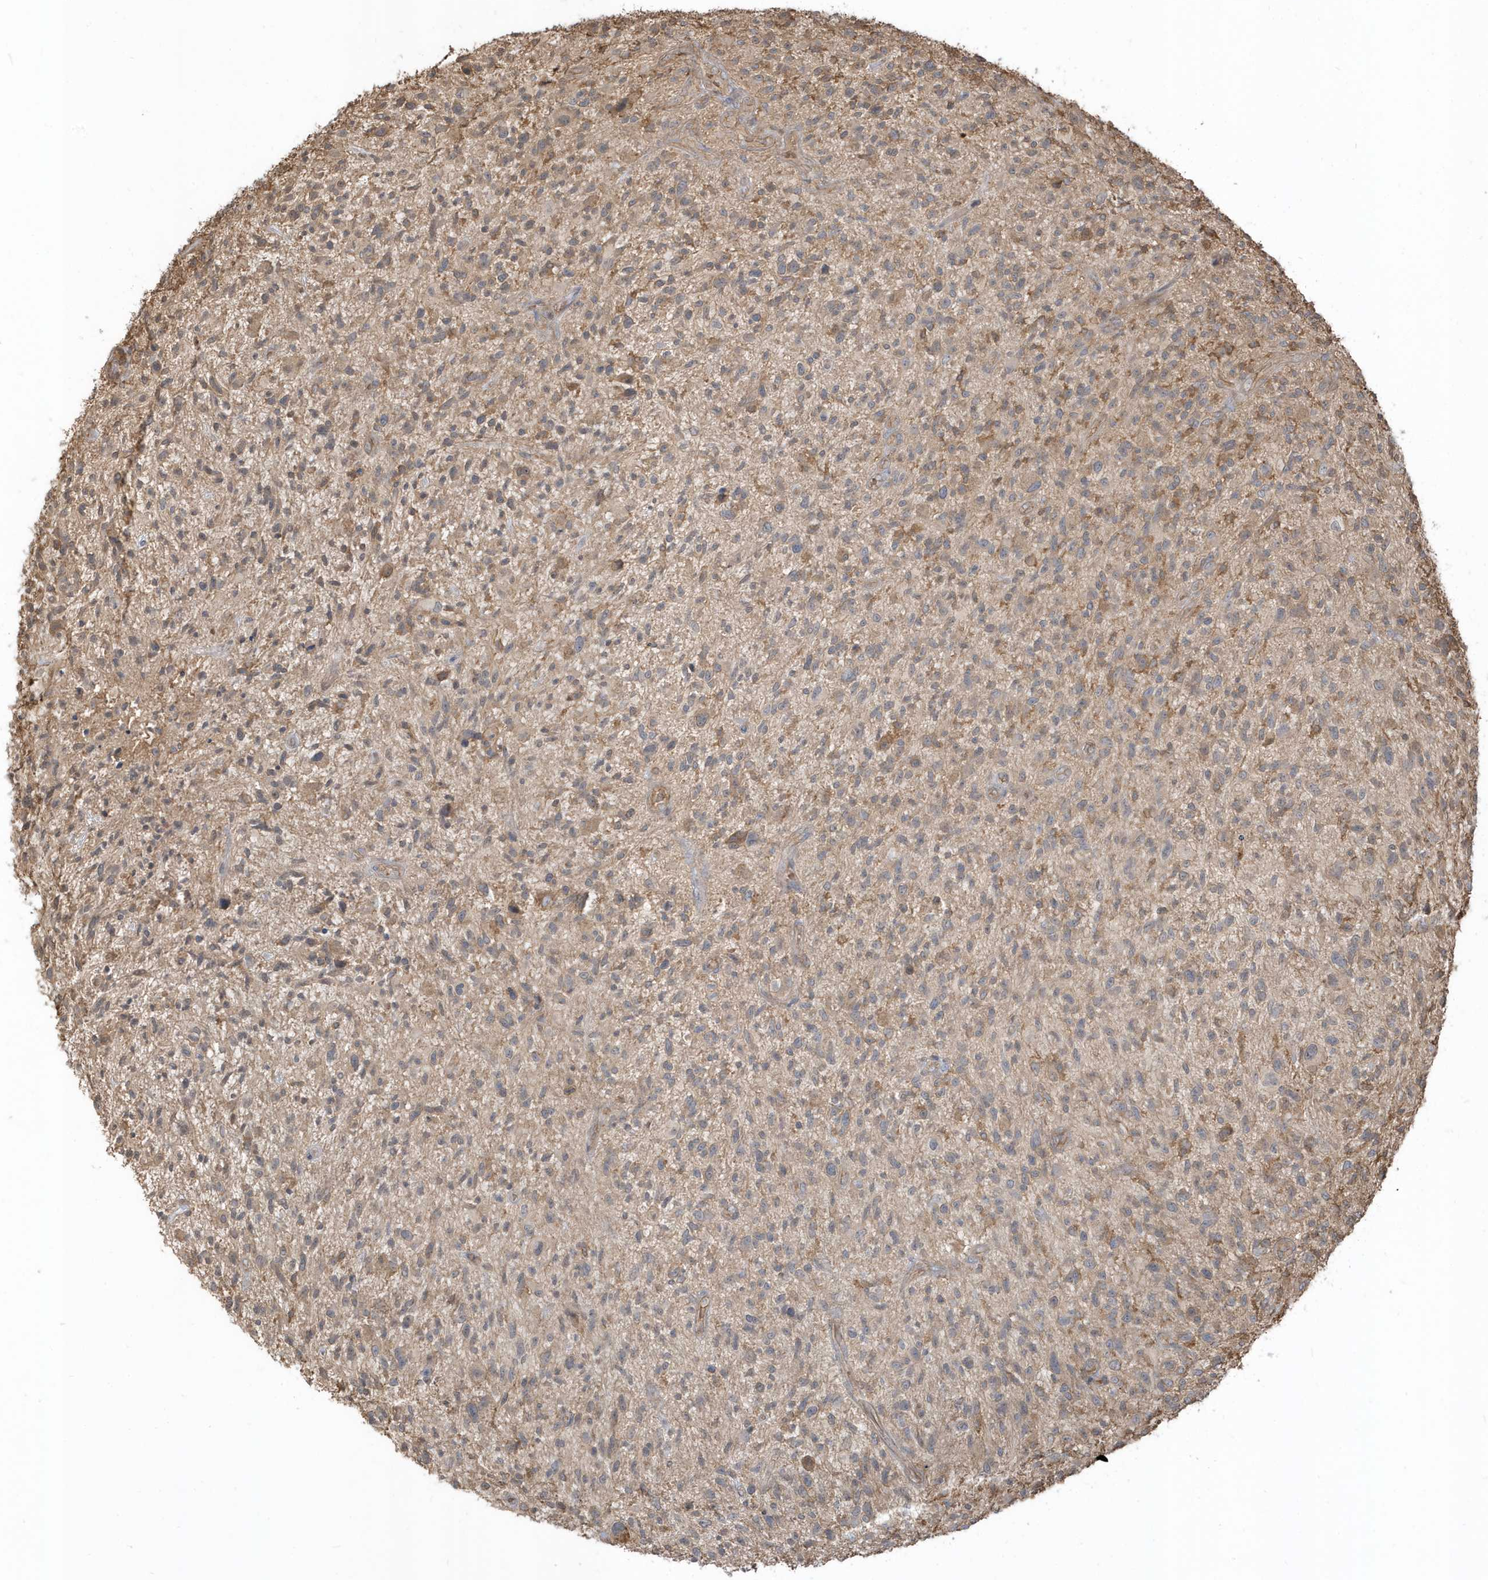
{"staining": {"intensity": "weak", "quantity": "<25%", "location": "cytoplasmic/membranous"}, "tissue": "glioma", "cell_type": "Tumor cells", "image_type": "cancer", "snomed": [{"axis": "morphology", "description": "Glioma, malignant, High grade"}, {"axis": "topography", "description": "Brain"}], "caption": "High magnification brightfield microscopy of malignant glioma (high-grade) stained with DAB (brown) and counterstained with hematoxylin (blue): tumor cells show no significant expression.", "gene": "ZBTB8A", "patient": {"sex": "male", "age": 47}}